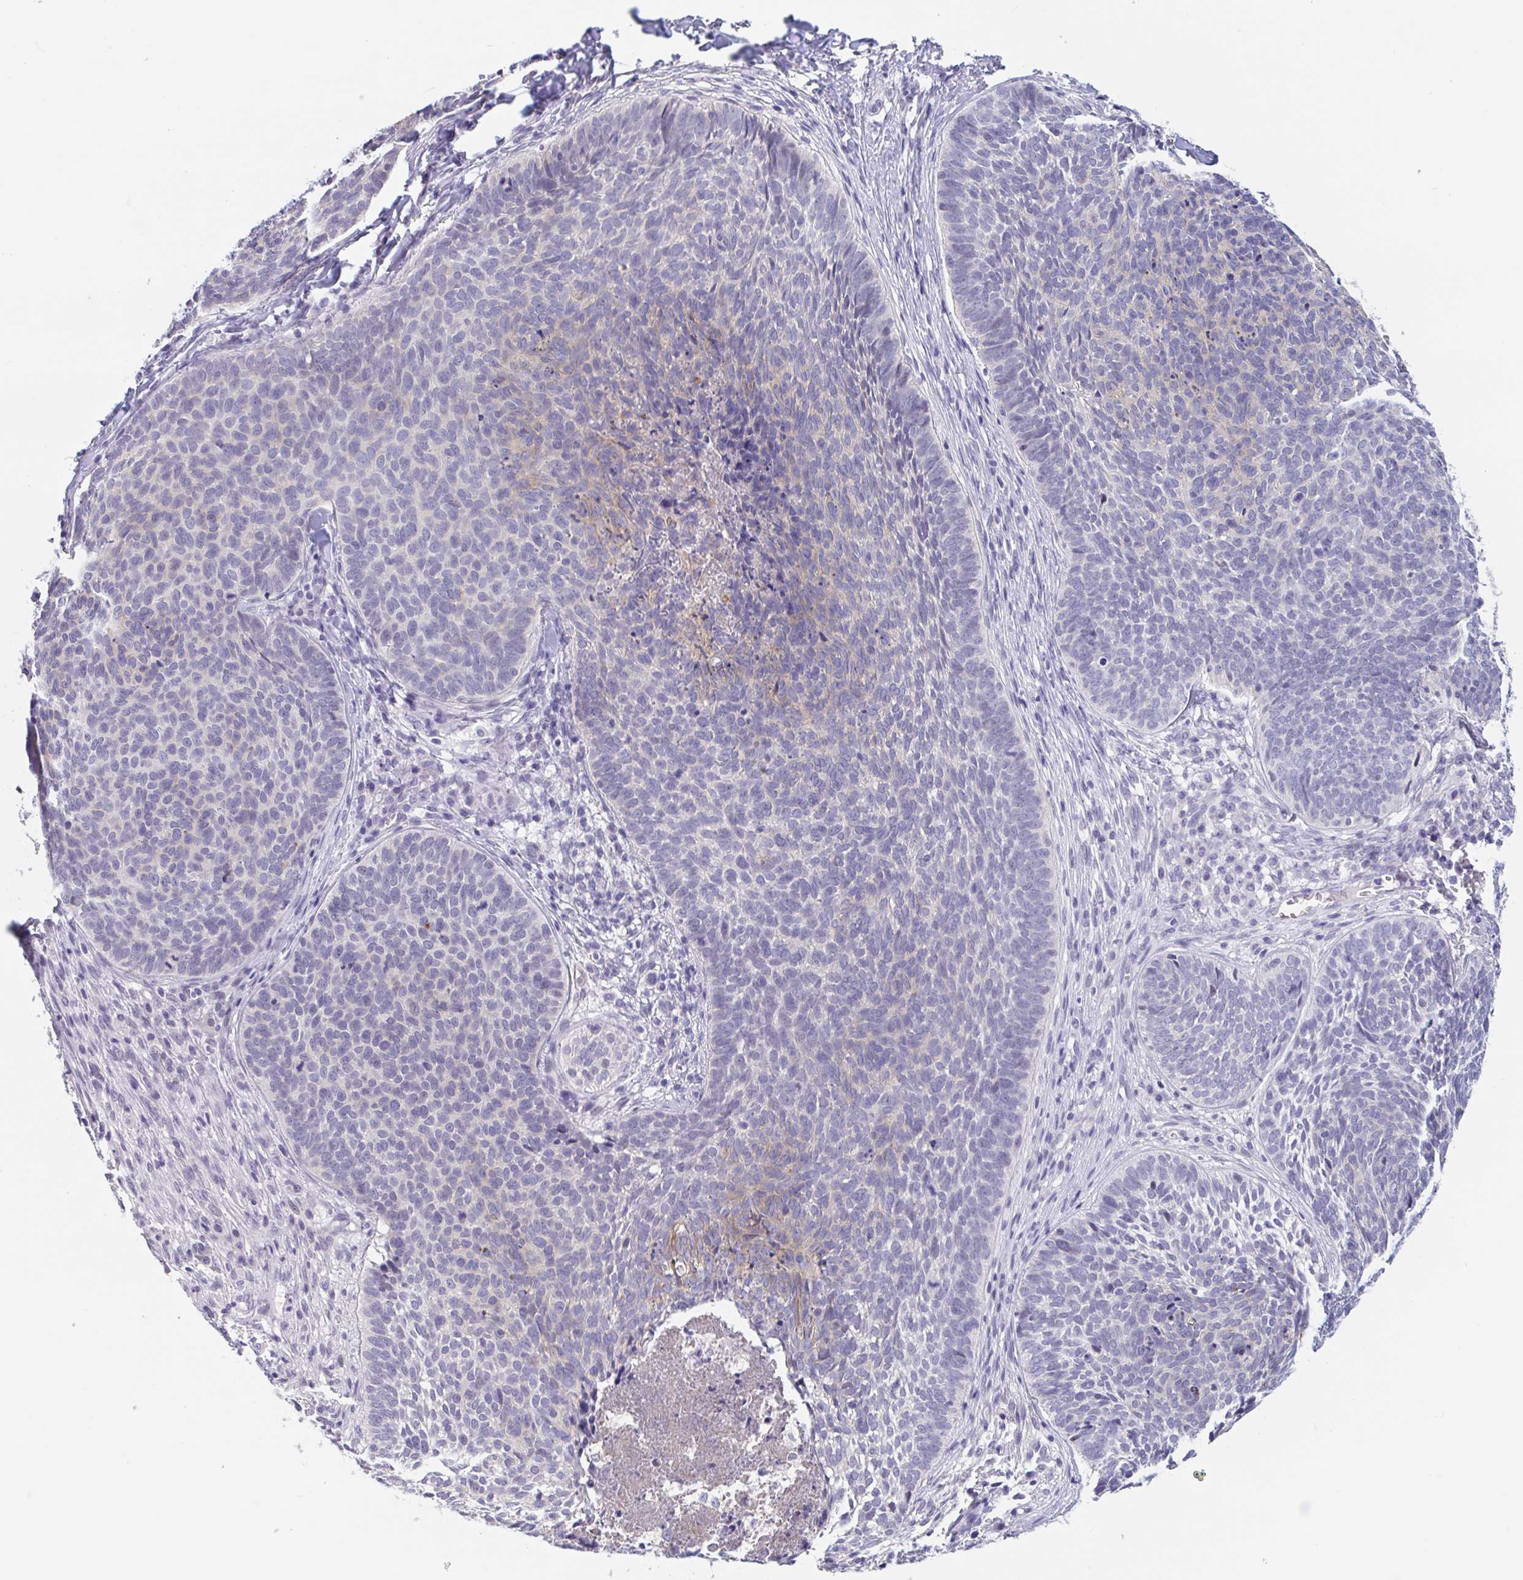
{"staining": {"intensity": "weak", "quantity": "<25%", "location": "cytoplasmic/membranous"}, "tissue": "skin cancer", "cell_type": "Tumor cells", "image_type": "cancer", "snomed": [{"axis": "morphology", "description": "Basal cell carcinoma"}, {"axis": "topography", "description": "Skin"}, {"axis": "topography", "description": "Skin of face"}], "caption": "Tumor cells are negative for protein expression in human skin basal cell carcinoma.", "gene": "UNKL", "patient": {"sex": "male", "age": 56}}